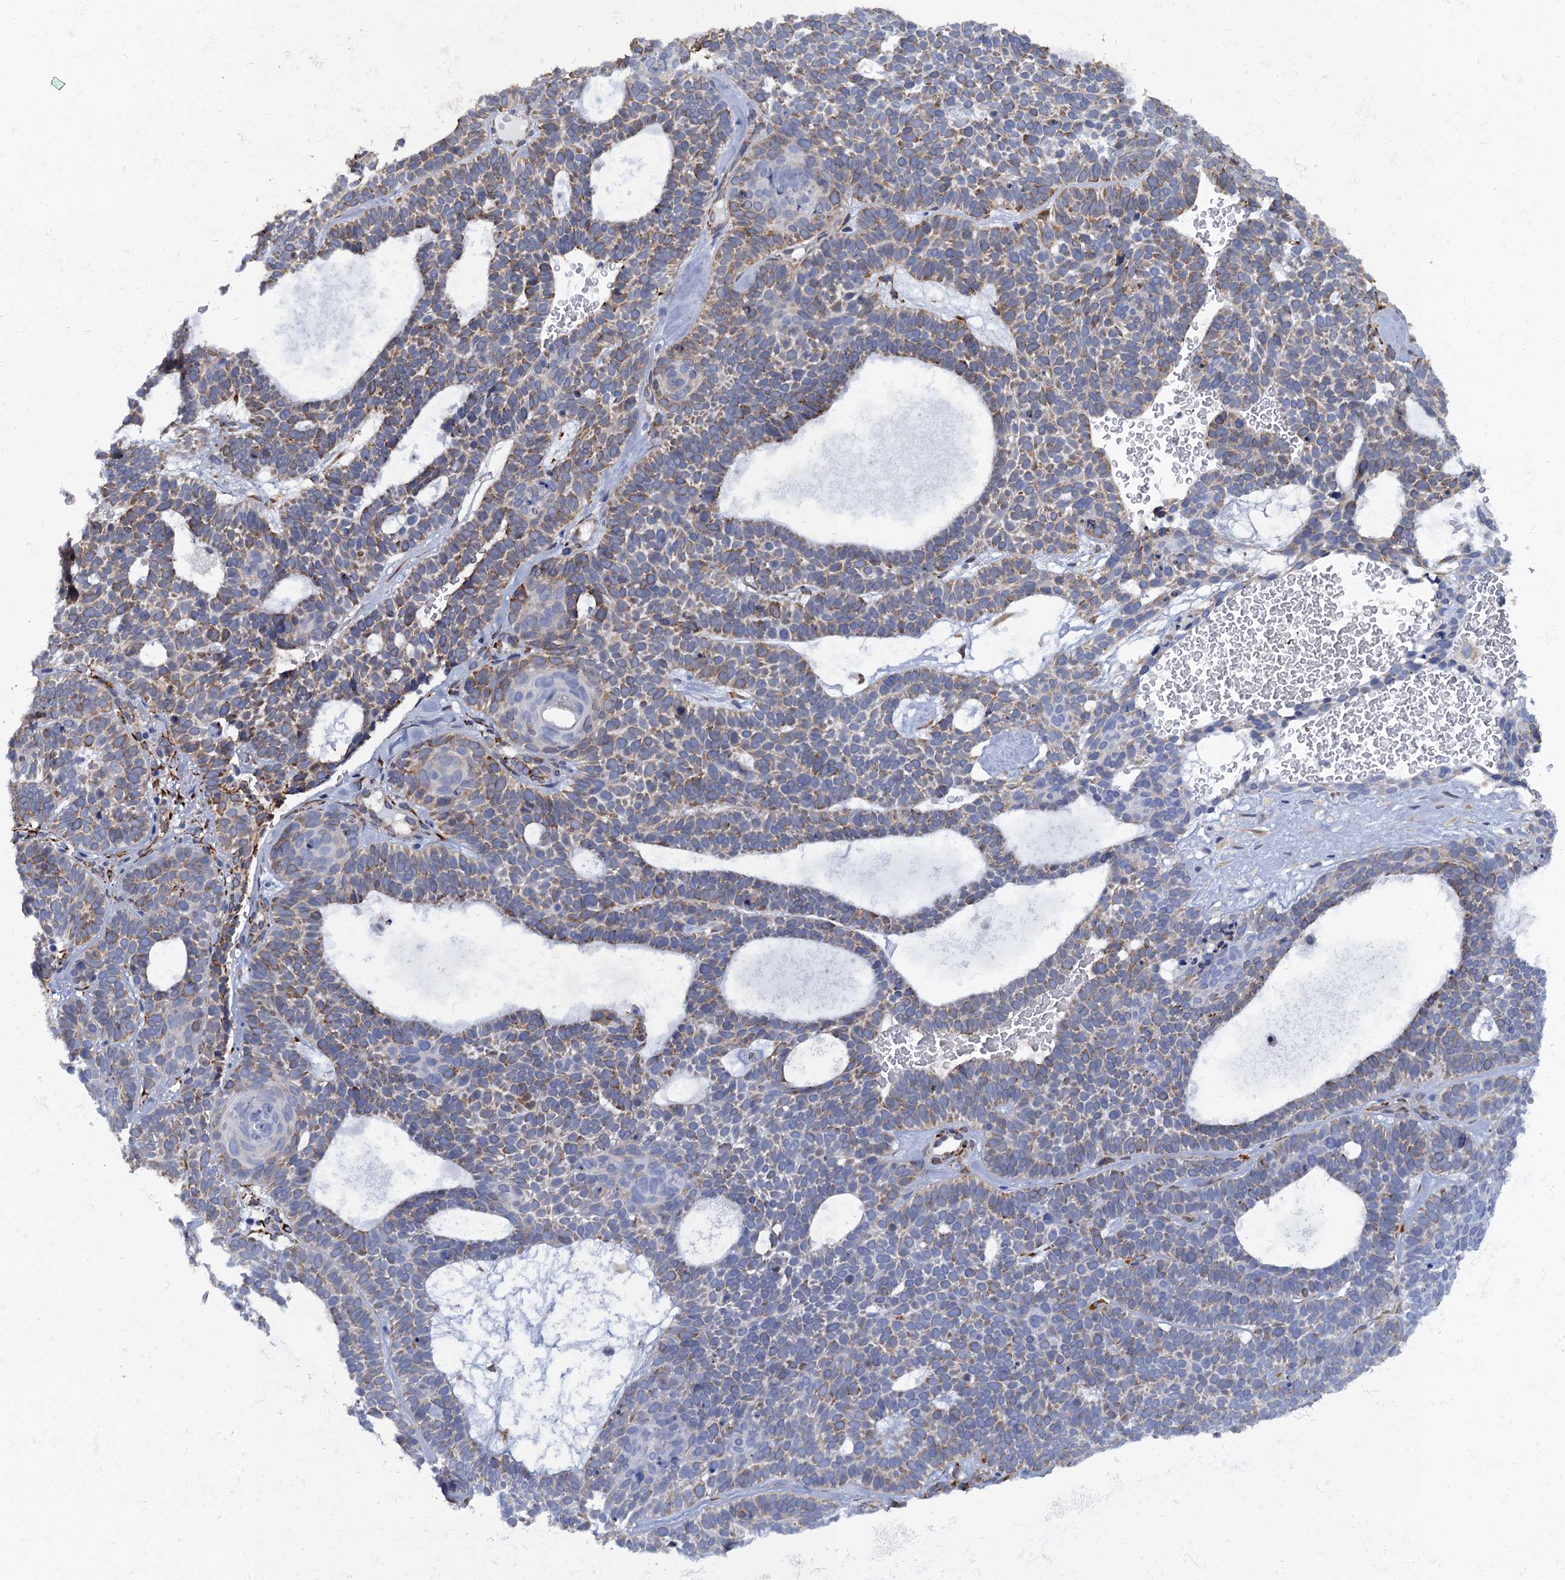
{"staining": {"intensity": "moderate", "quantity": "25%-75%", "location": "cytoplasmic/membranous"}, "tissue": "skin cancer", "cell_type": "Tumor cells", "image_type": "cancer", "snomed": [{"axis": "morphology", "description": "Basal cell carcinoma"}, {"axis": "topography", "description": "Skin"}], "caption": "This image exhibits immunohistochemistry (IHC) staining of skin cancer, with medium moderate cytoplasmic/membranous positivity in approximately 25%-75% of tumor cells.", "gene": "POGLUT3", "patient": {"sex": "male", "age": 85}}